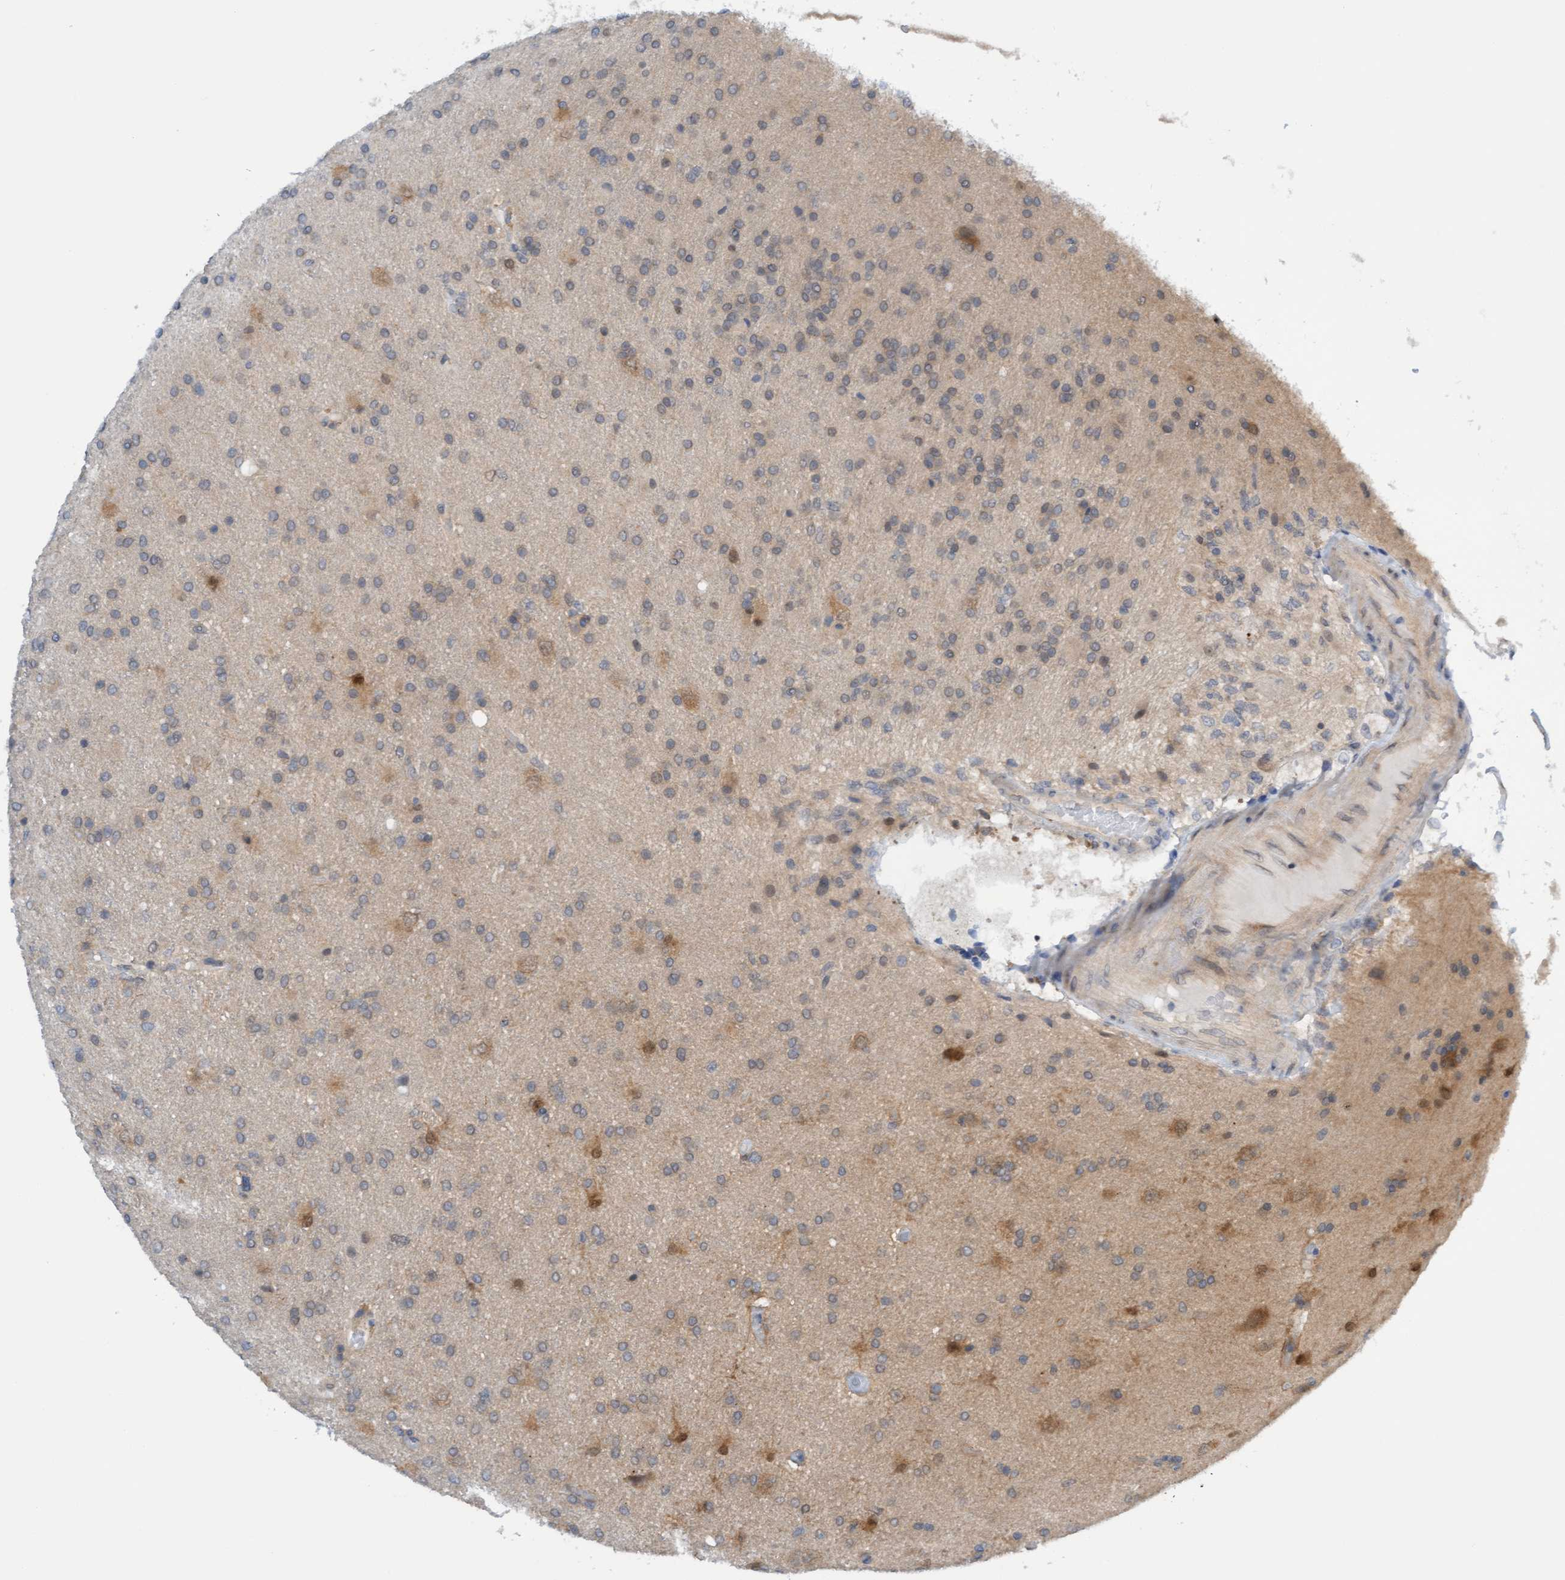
{"staining": {"intensity": "weak", "quantity": "25%-75%", "location": "cytoplasmic/membranous"}, "tissue": "glioma", "cell_type": "Tumor cells", "image_type": "cancer", "snomed": [{"axis": "morphology", "description": "Glioma, malignant, High grade"}, {"axis": "topography", "description": "Brain"}], "caption": "Human malignant glioma (high-grade) stained for a protein (brown) reveals weak cytoplasmic/membranous positive staining in about 25%-75% of tumor cells.", "gene": "AMZ2", "patient": {"sex": "male", "age": 72}}